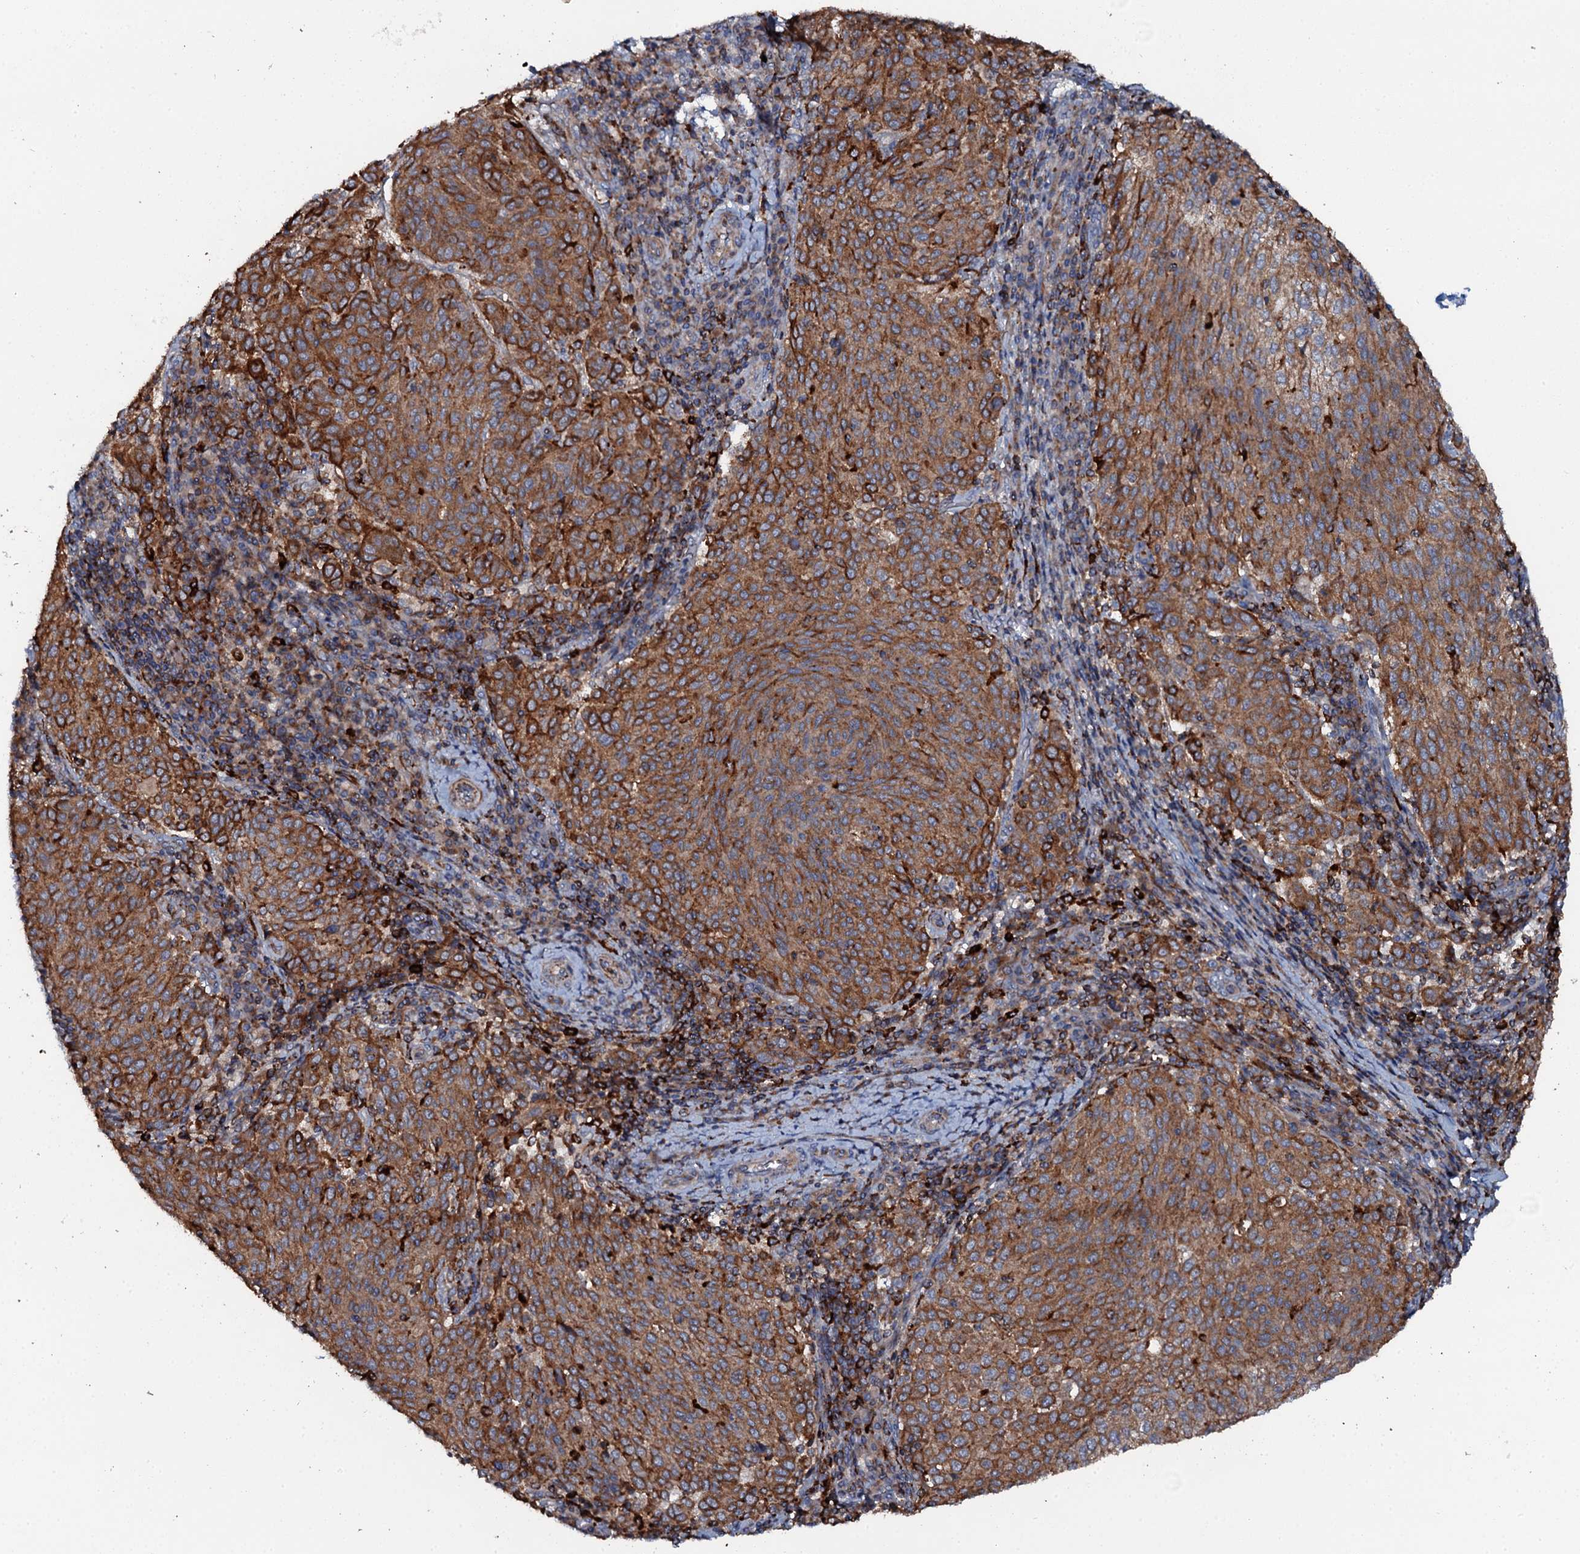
{"staining": {"intensity": "moderate", "quantity": ">75%", "location": "cytoplasmic/membranous"}, "tissue": "cervical cancer", "cell_type": "Tumor cells", "image_type": "cancer", "snomed": [{"axis": "morphology", "description": "Squamous cell carcinoma, NOS"}, {"axis": "topography", "description": "Cervix"}], "caption": "Immunohistochemical staining of human squamous cell carcinoma (cervical) shows medium levels of moderate cytoplasmic/membranous staining in approximately >75% of tumor cells.", "gene": "VAMP8", "patient": {"sex": "female", "age": 46}}